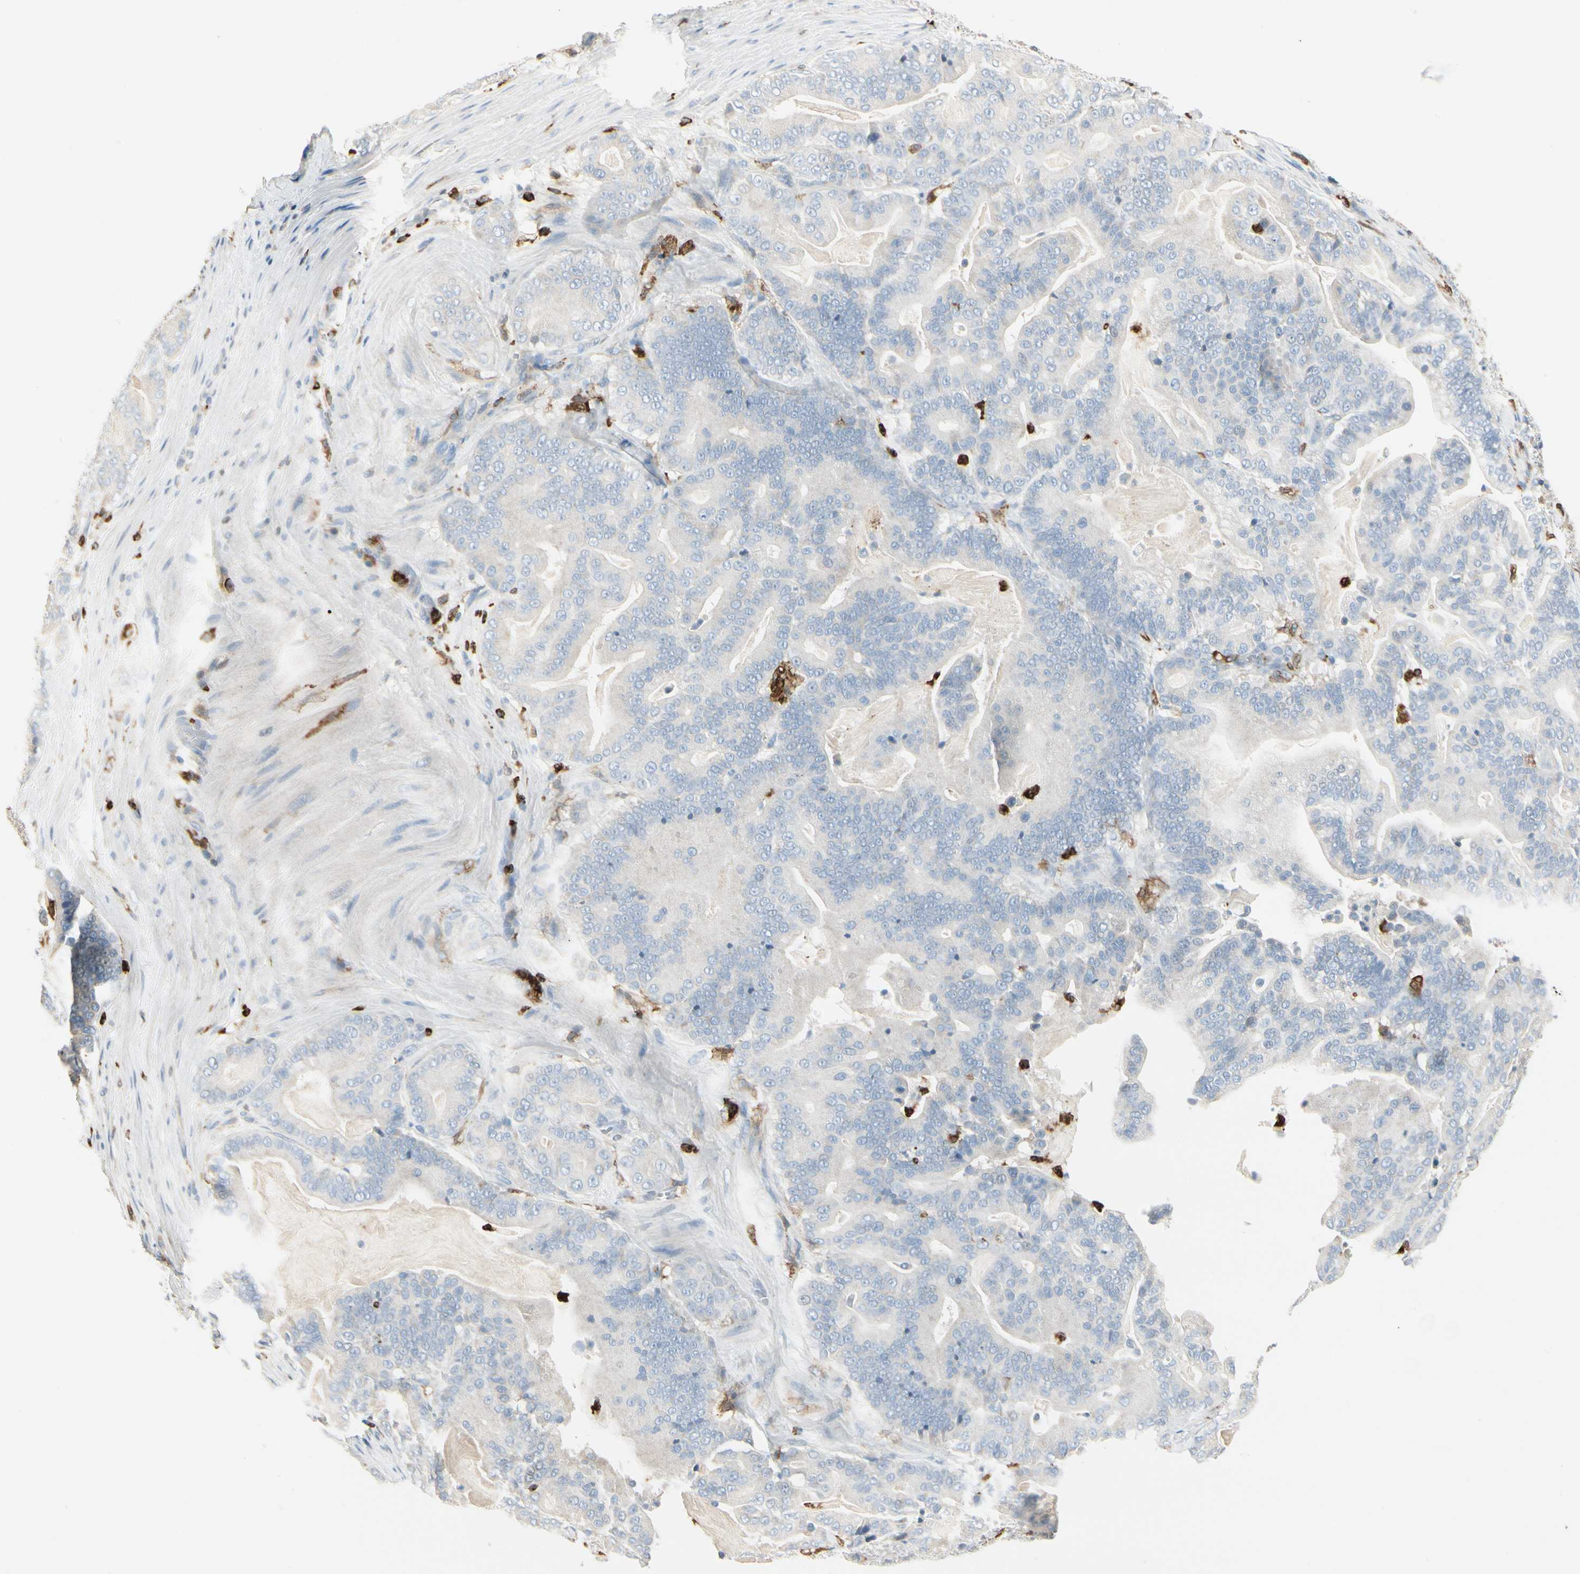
{"staining": {"intensity": "negative", "quantity": "none", "location": "none"}, "tissue": "pancreatic cancer", "cell_type": "Tumor cells", "image_type": "cancer", "snomed": [{"axis": "morphology", "description": "Adenocarcinoma, NOS"}, {"axis": "topography", "description": "Pancreas"}], "caption": "Immunohistochemical staining of human pancreatic adenocarcinoma reveals no significant expression in tumor cells.", "gene": "ITGB2", "patient": {"sex": "male", "age": 63}}